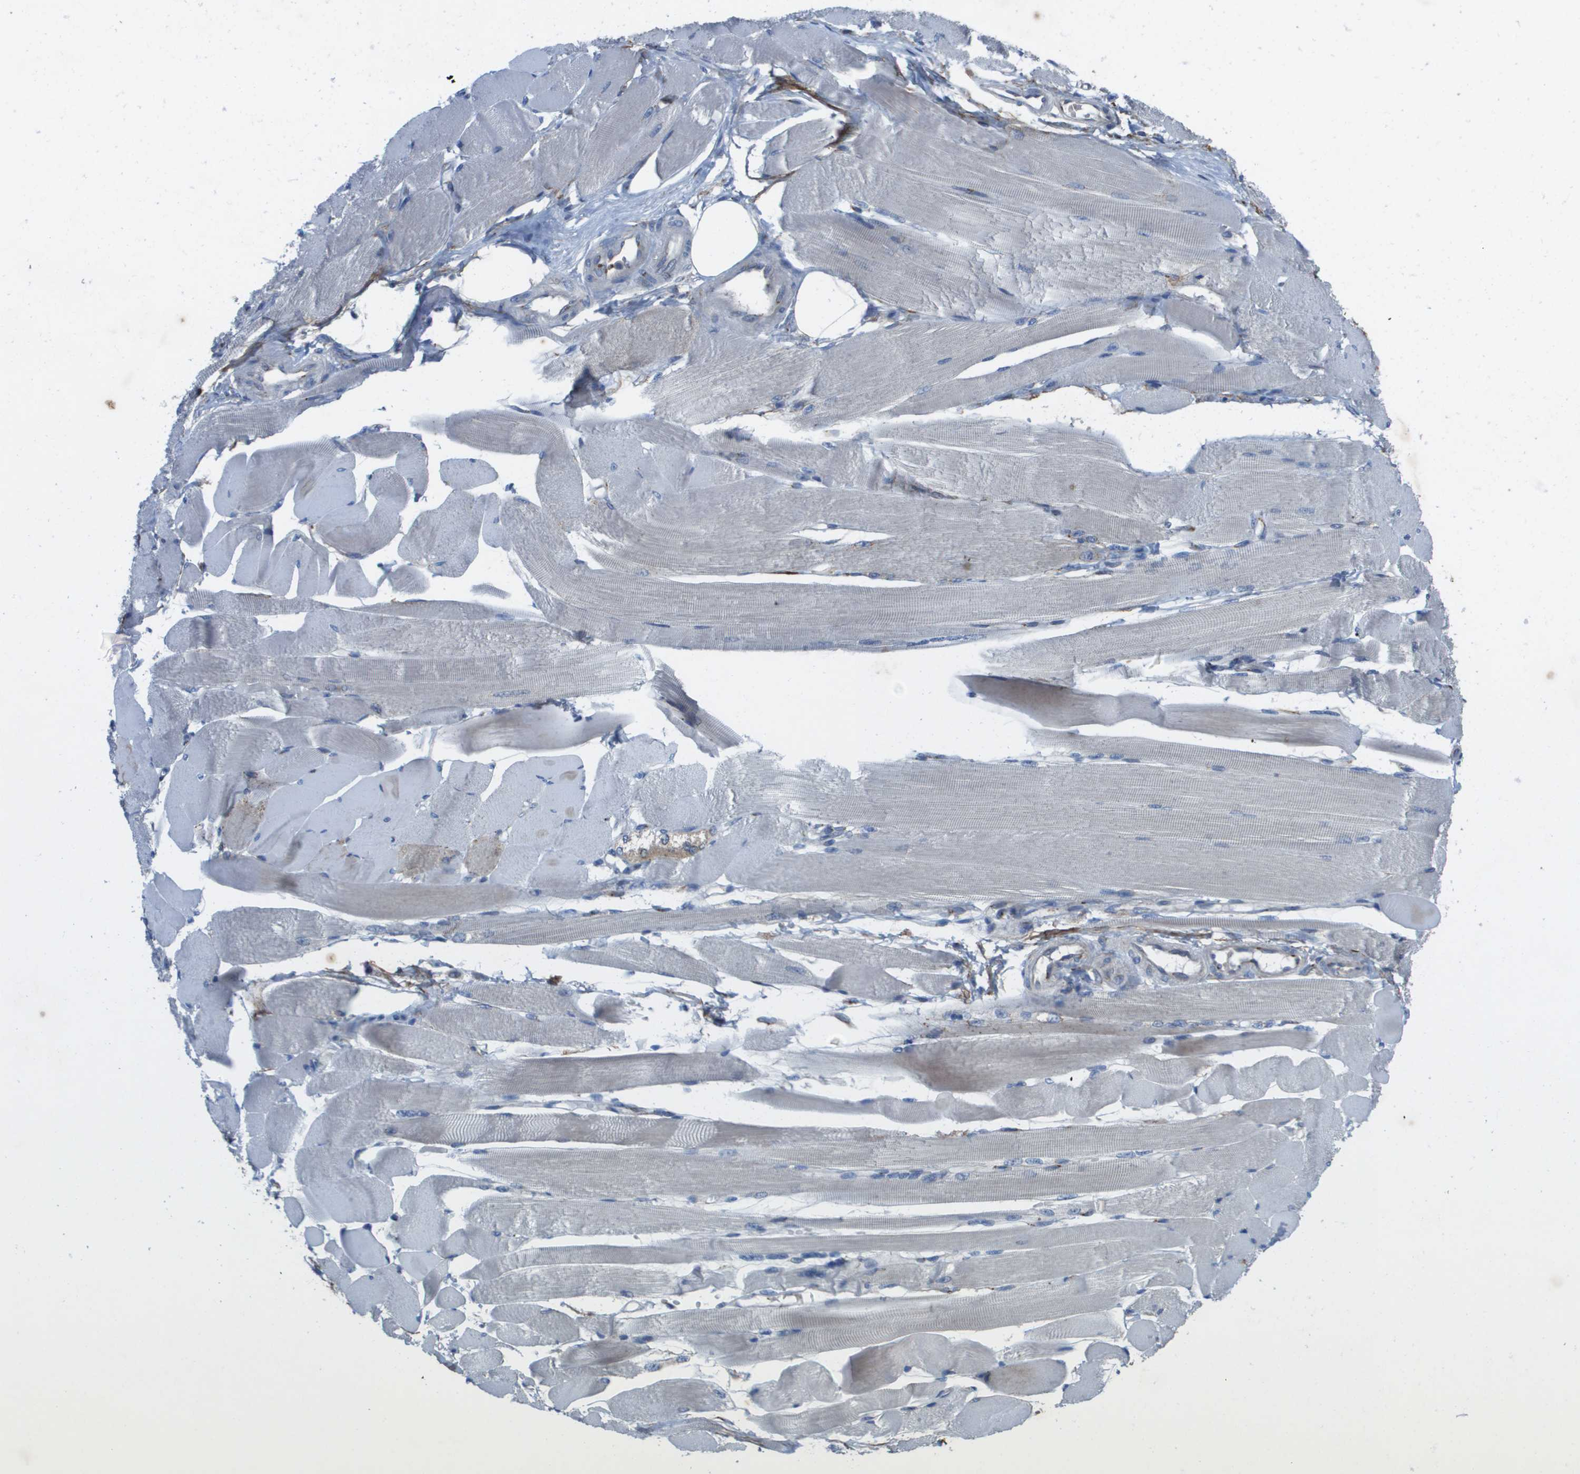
{"staining": {"intensity": "negative", "quantity": "none", "location": "none"}, "tissue": "skeletal muscle", "cell_type": "Myocytes", "image_type": "normal", "snomed": [{"axis": "morphology", "description": "Normal tissue, NOS"}, {"axis": "topography", "description": "Skeletal muscle"}, {"axis": "topography", "description": "Peripheral nerve tissue"}], "caption": "High power microscopy photomicrograph of an immunohistochemistry histopathology image of normal skeletal muscle, revealing no significant staining in myocytes.", "gene": "QSOX2", "patient": {"sex": "female", "age": 84}}